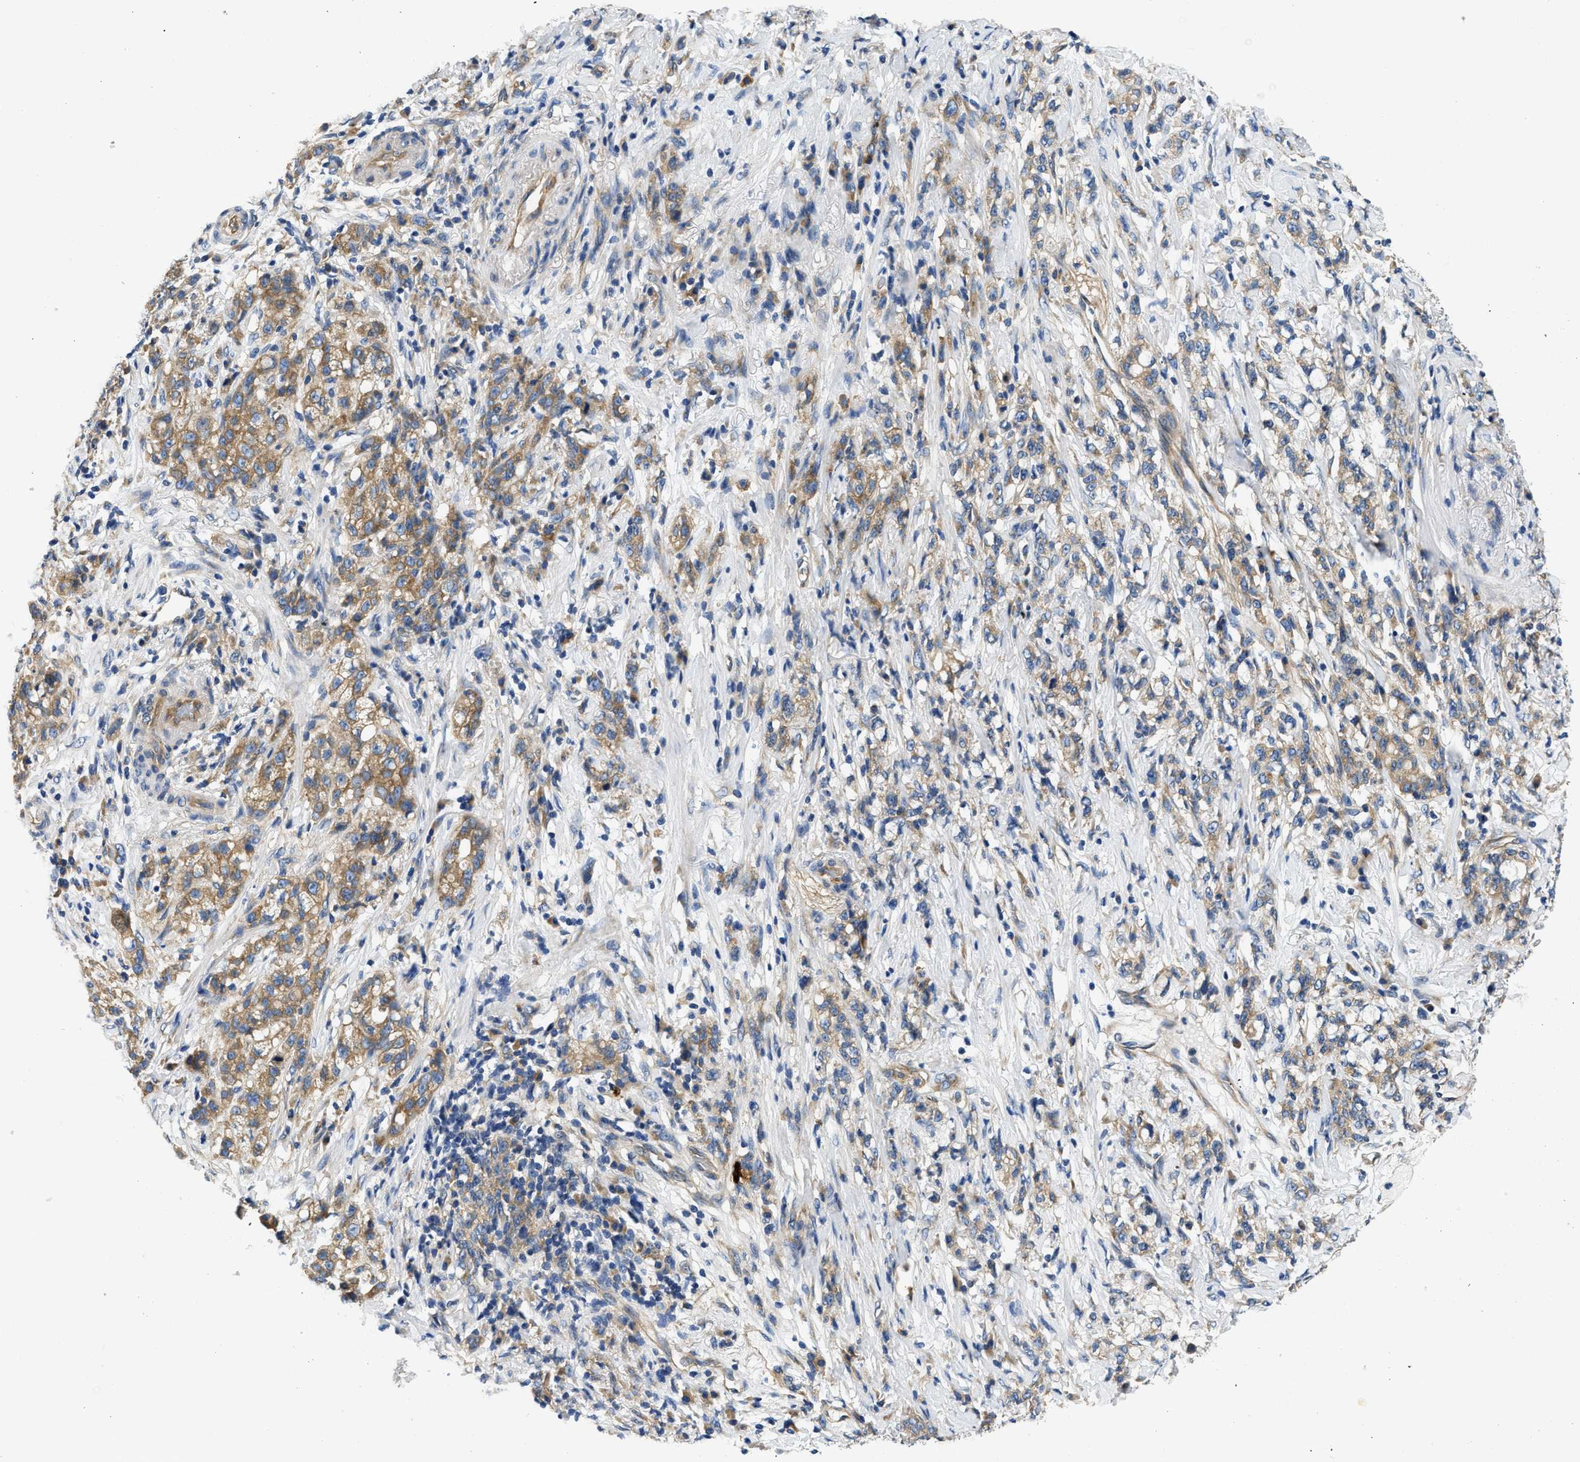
{"staining": {"intensity": "moderate", "quantity": ">75%", "location": "cytoplasmic/membranous"}, "tissue": "stomach cancer", "cell_type": "Tumor cells", "image_type": "cancer", "snomed": [{"axis": "morphology", "description": "Adenocarcinoma, NOS"}, {"axis": "topography", "description": "Stomach, lower"}], "caption": "Immunohistochemistry (IHC) micrograph of stomach cancer stained for a protein (brown), which demonstrates medium levels of moderate cytoplasmic/membranous positivity in approximately >75% of tumor cells.", "gene": "CSDE1", "patient": {"sex": "male", "age": 88}}